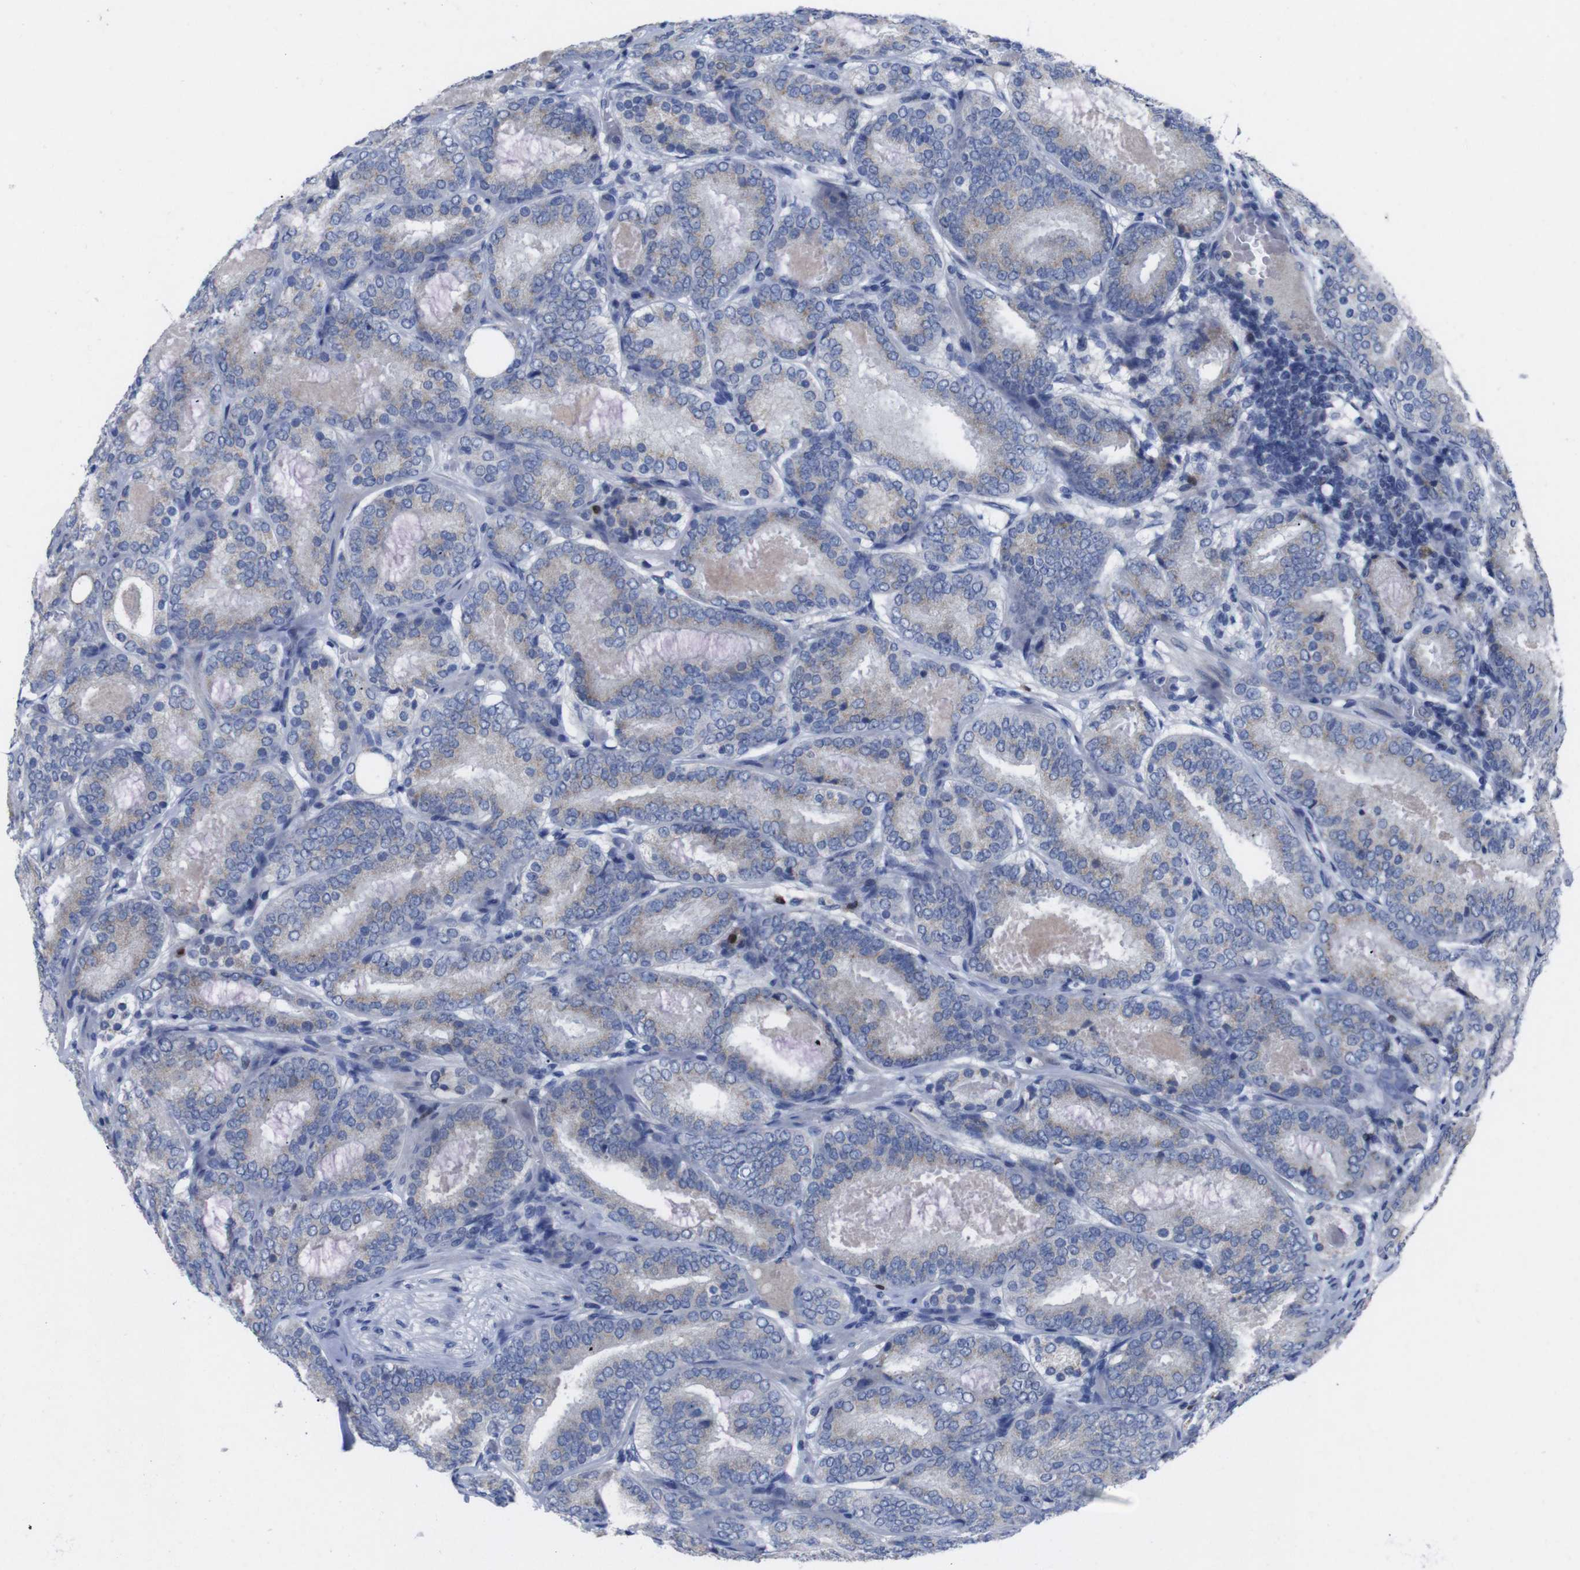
{"staining": {"intensity": "weak", "quantity": "<25%", "location": "cytoplasmic/membranous"}, "tissue": "prostate cancer", "cell_type": "Tumor cells", "image_type": "cancer", "snomed": [{"axis": "morphology", "description": "Adenocarcinoma, Low grade"}, {"axis": "topography", "description": "Prostate"}], "caption": "The histopathology image exhibits no staining of tumor cells in prostate cancer.", "gene": "IRF4", "patient": {"sex": "male", "age": 69}}